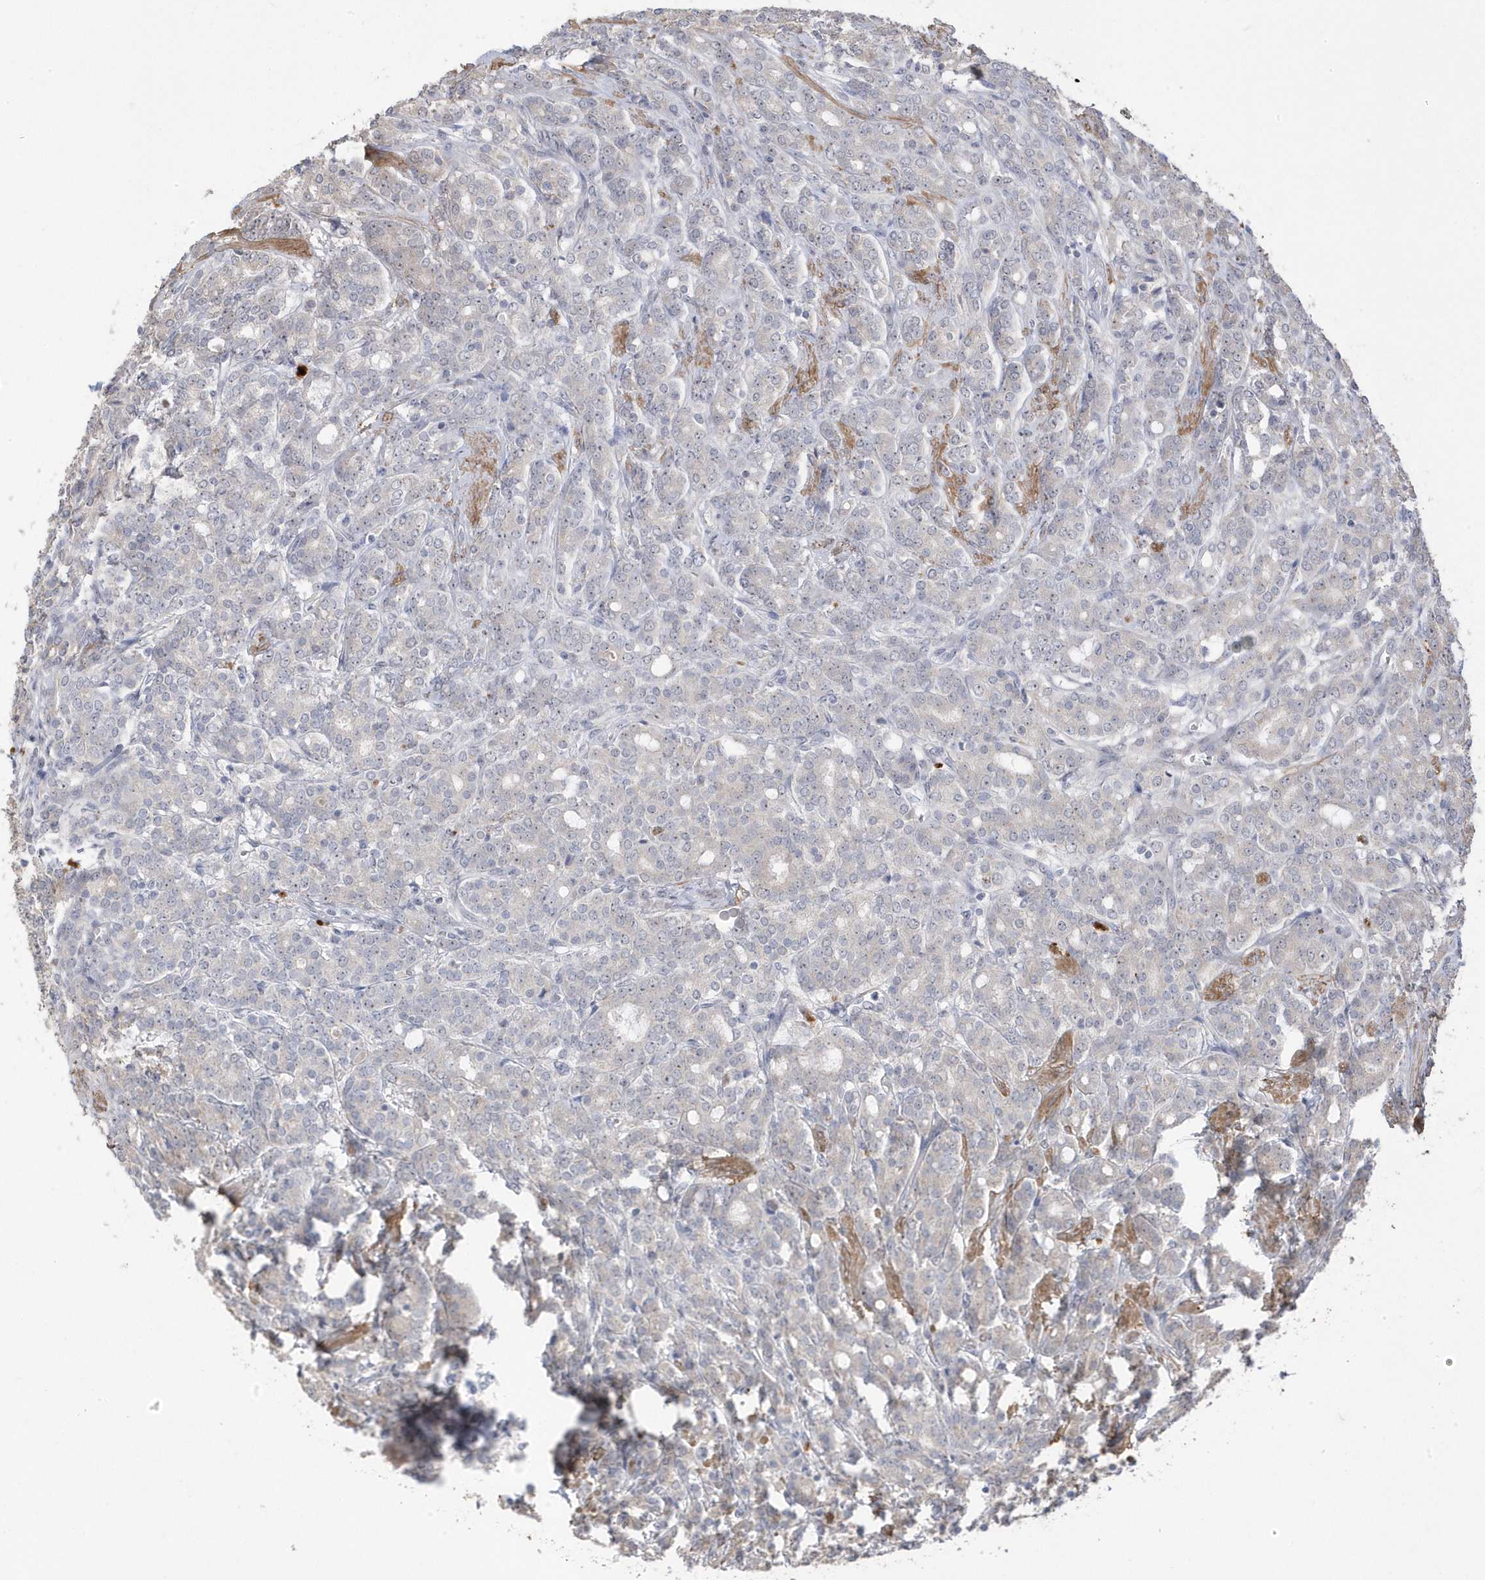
{"staining": {"intensity": "negative", "quantity": "none", "location": "none"}, "tissue": "prostate cancer", "cell_type": "Tumor cells", "image_type": "cancer", "snomed": [{"axis": "morphology", "description": "Adenocarcinoma, High grade"}, {"axis": "topography", "description": "Prostate"}], "caption": "The immunohistochemistry micrograph has no significant staining in tumor cells of prostate cancer tissue. The staining is performed using DAB (3,3'-diaminobenzidine) brown chromogen with nuclei counter-stained in using hematoxylin.", "gene": "GTPBP6", "patient": {"sex": "male", "age": 62}}